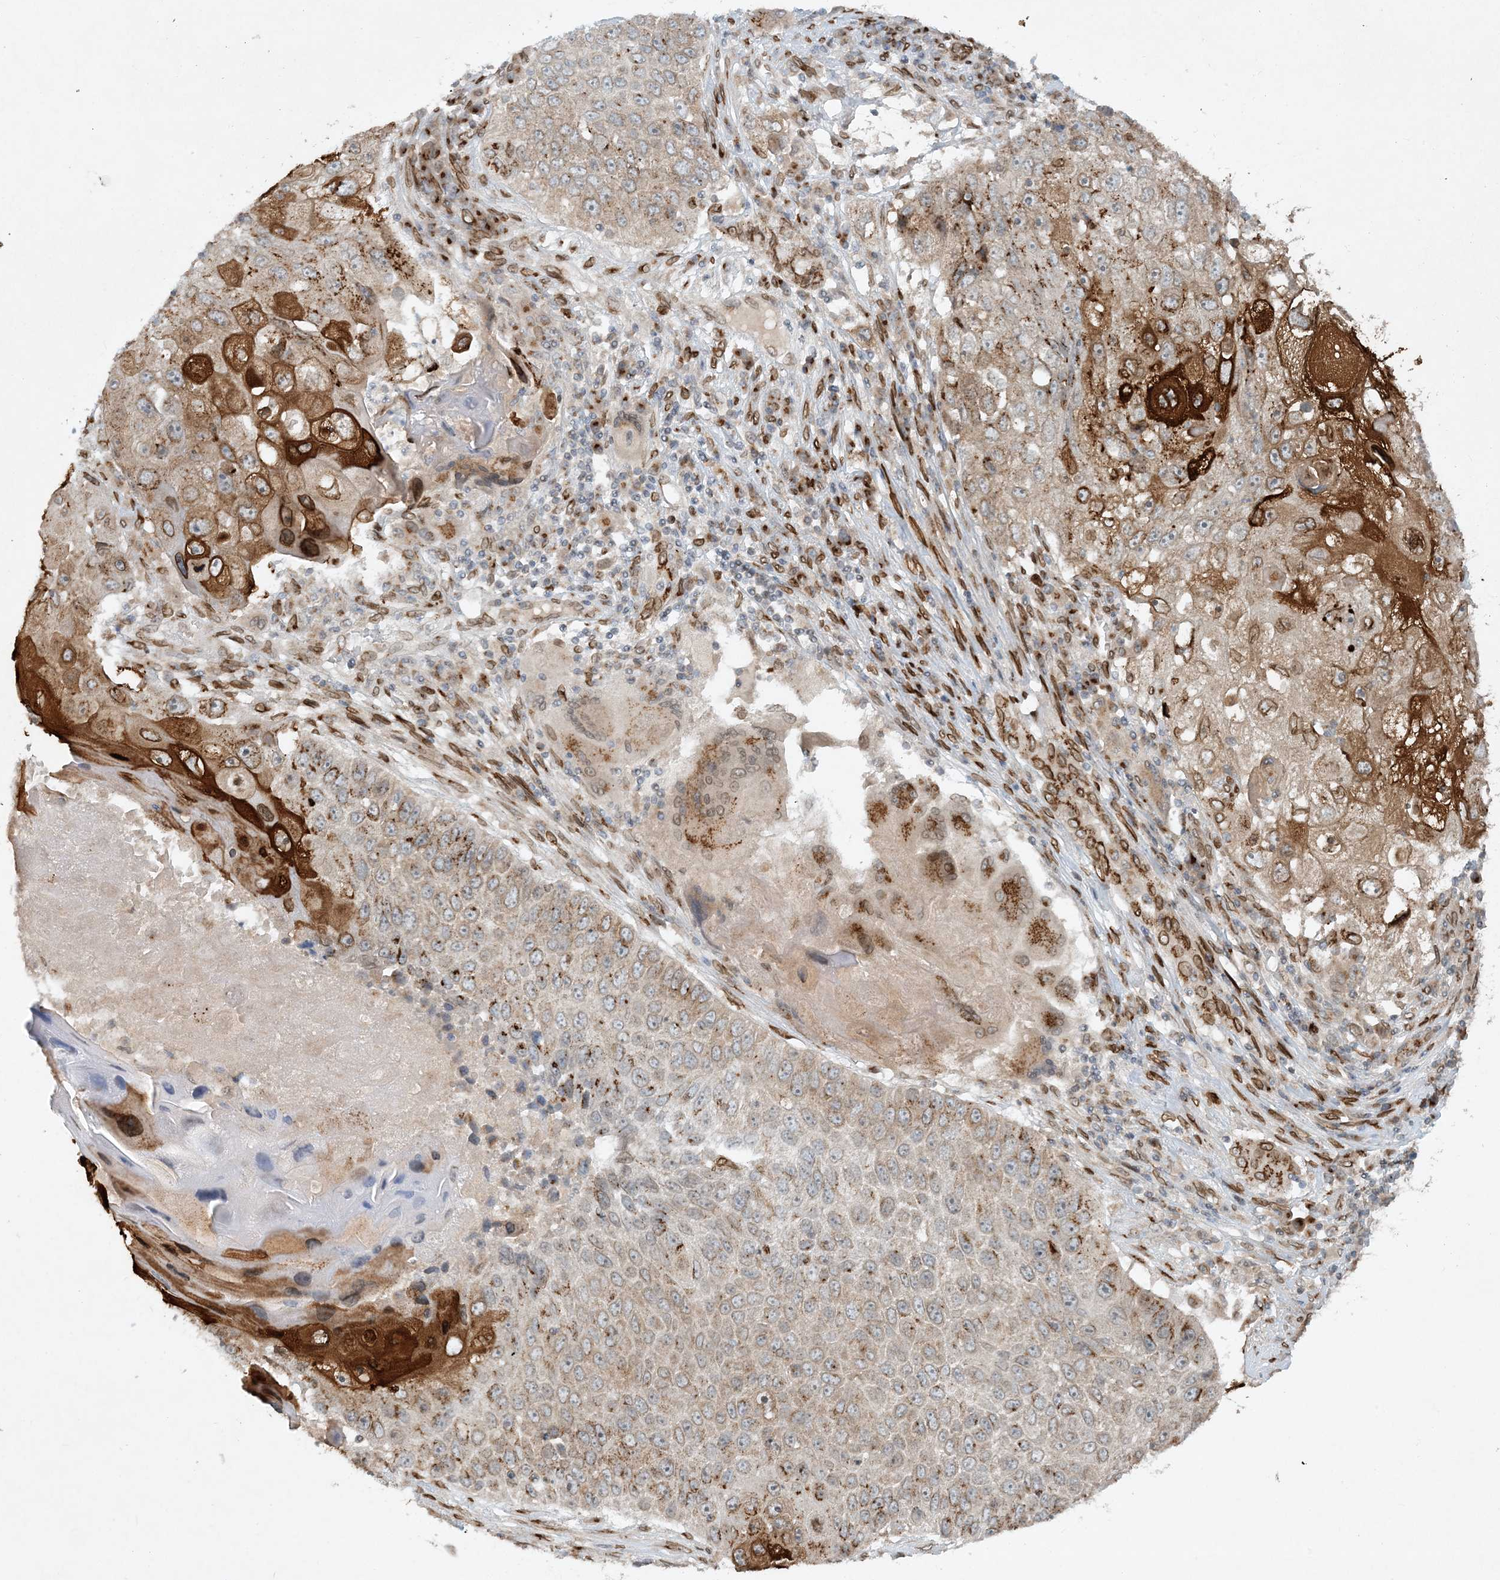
{"staining": {"intensity": "strong", "quantity": "<25%", "location": "cytoplasmic/membranous,nuclear"}, "tissue": "lung cancer", "cell_type": "Tumor cells", "image_type": "cancer", "snomed": [{"axis": "morphology", "description": "Squamous cell carcinoma, NOS"}, {"axis": "topography", "description": "Lung"}], "caption": "Protein analysis of lung squamous cell carcinoma tissue exhibits strong cytoplasmic/membranous and nuclear positivity in approximately <25% of tumor cells.", "gene": "SLC35A2", "patient": {"sex": "male", "age": 61}}